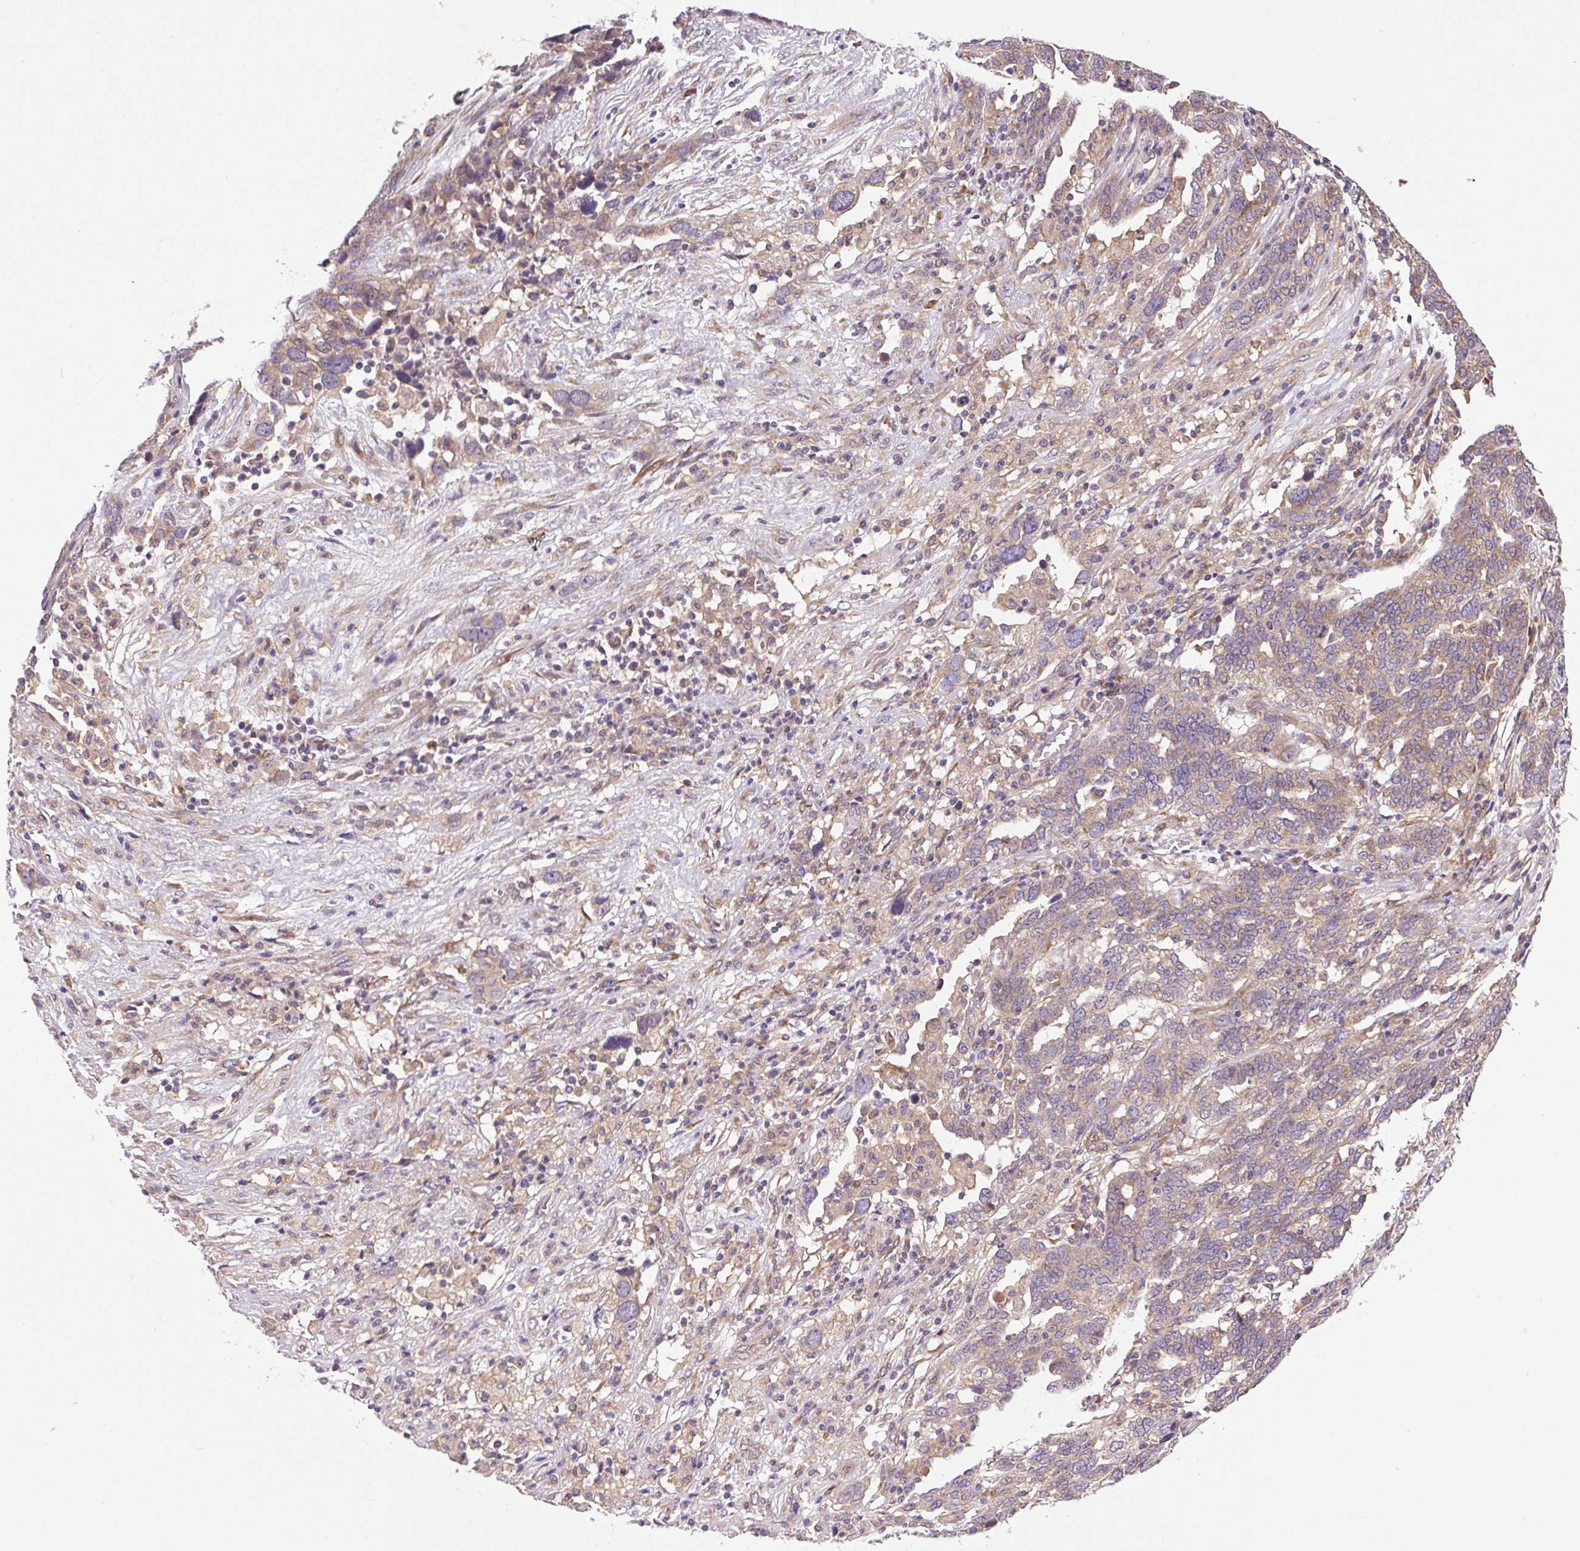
{"staining": {"intensity": "moderate", "quantity": "<25%", "location": "cytoplasmic/membranous"}, "tissue": "ovarian cancer", "cell_type": "Tumor cells", "image_type": "cancer", "snomed": [{"axis": "morphology", "description": "Cystadenocarcinoma, serous, NOS"}, {"axis": "topography", "description": "Ovary"}], "caption": "This photomicrograph reveals ovarian cancer stained with IHC to label a protein in brown. The cytoplasmic/membranous of tumor cells show moderate positivity for the protein. Nuclei are counter-stained blue.", "gene": "SEPTIN10", "patient": {"sex": "female", "age": 59}}